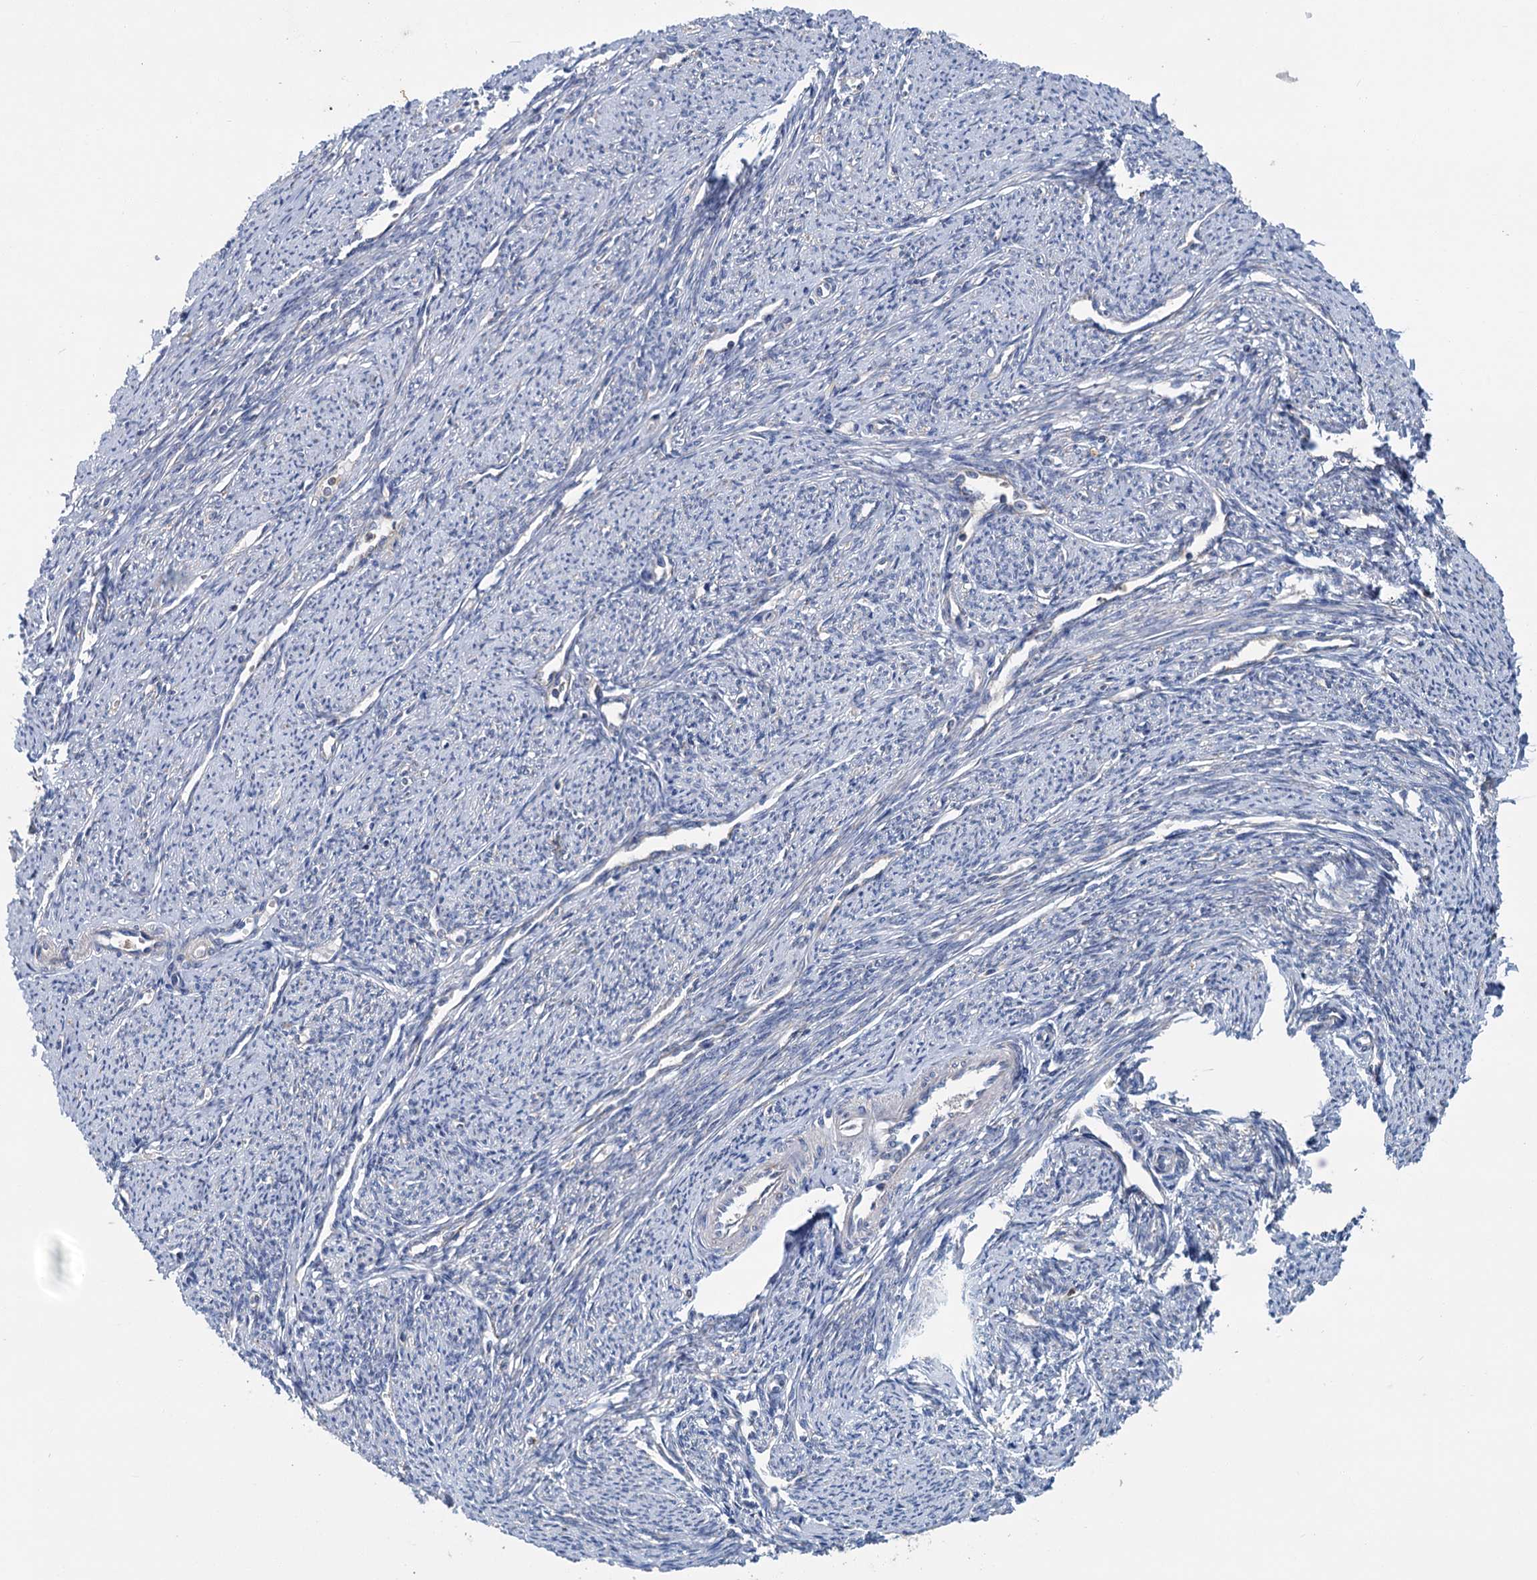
{"staining": {"intensity": "negative", "quantity": "none", "location": "none"}, "tissue": "smooth muscle", "cell_type": "Smooth muscle cells", "image_type": "normal", "snomed": [{"axis": "morphology", "description": "Normal tissue, NOS"}, {"axis": "topography", "description": "Smooth muscle"}, {"axis": "topography", "description": "Uterus"}], "caption": "DAB immunohistochemical staining of benign smooth muscle exhibits no significant expression in smooth muscle cells.", "gene": "DYNC2H1", "patient": {"sex": "female", "age": 59}}